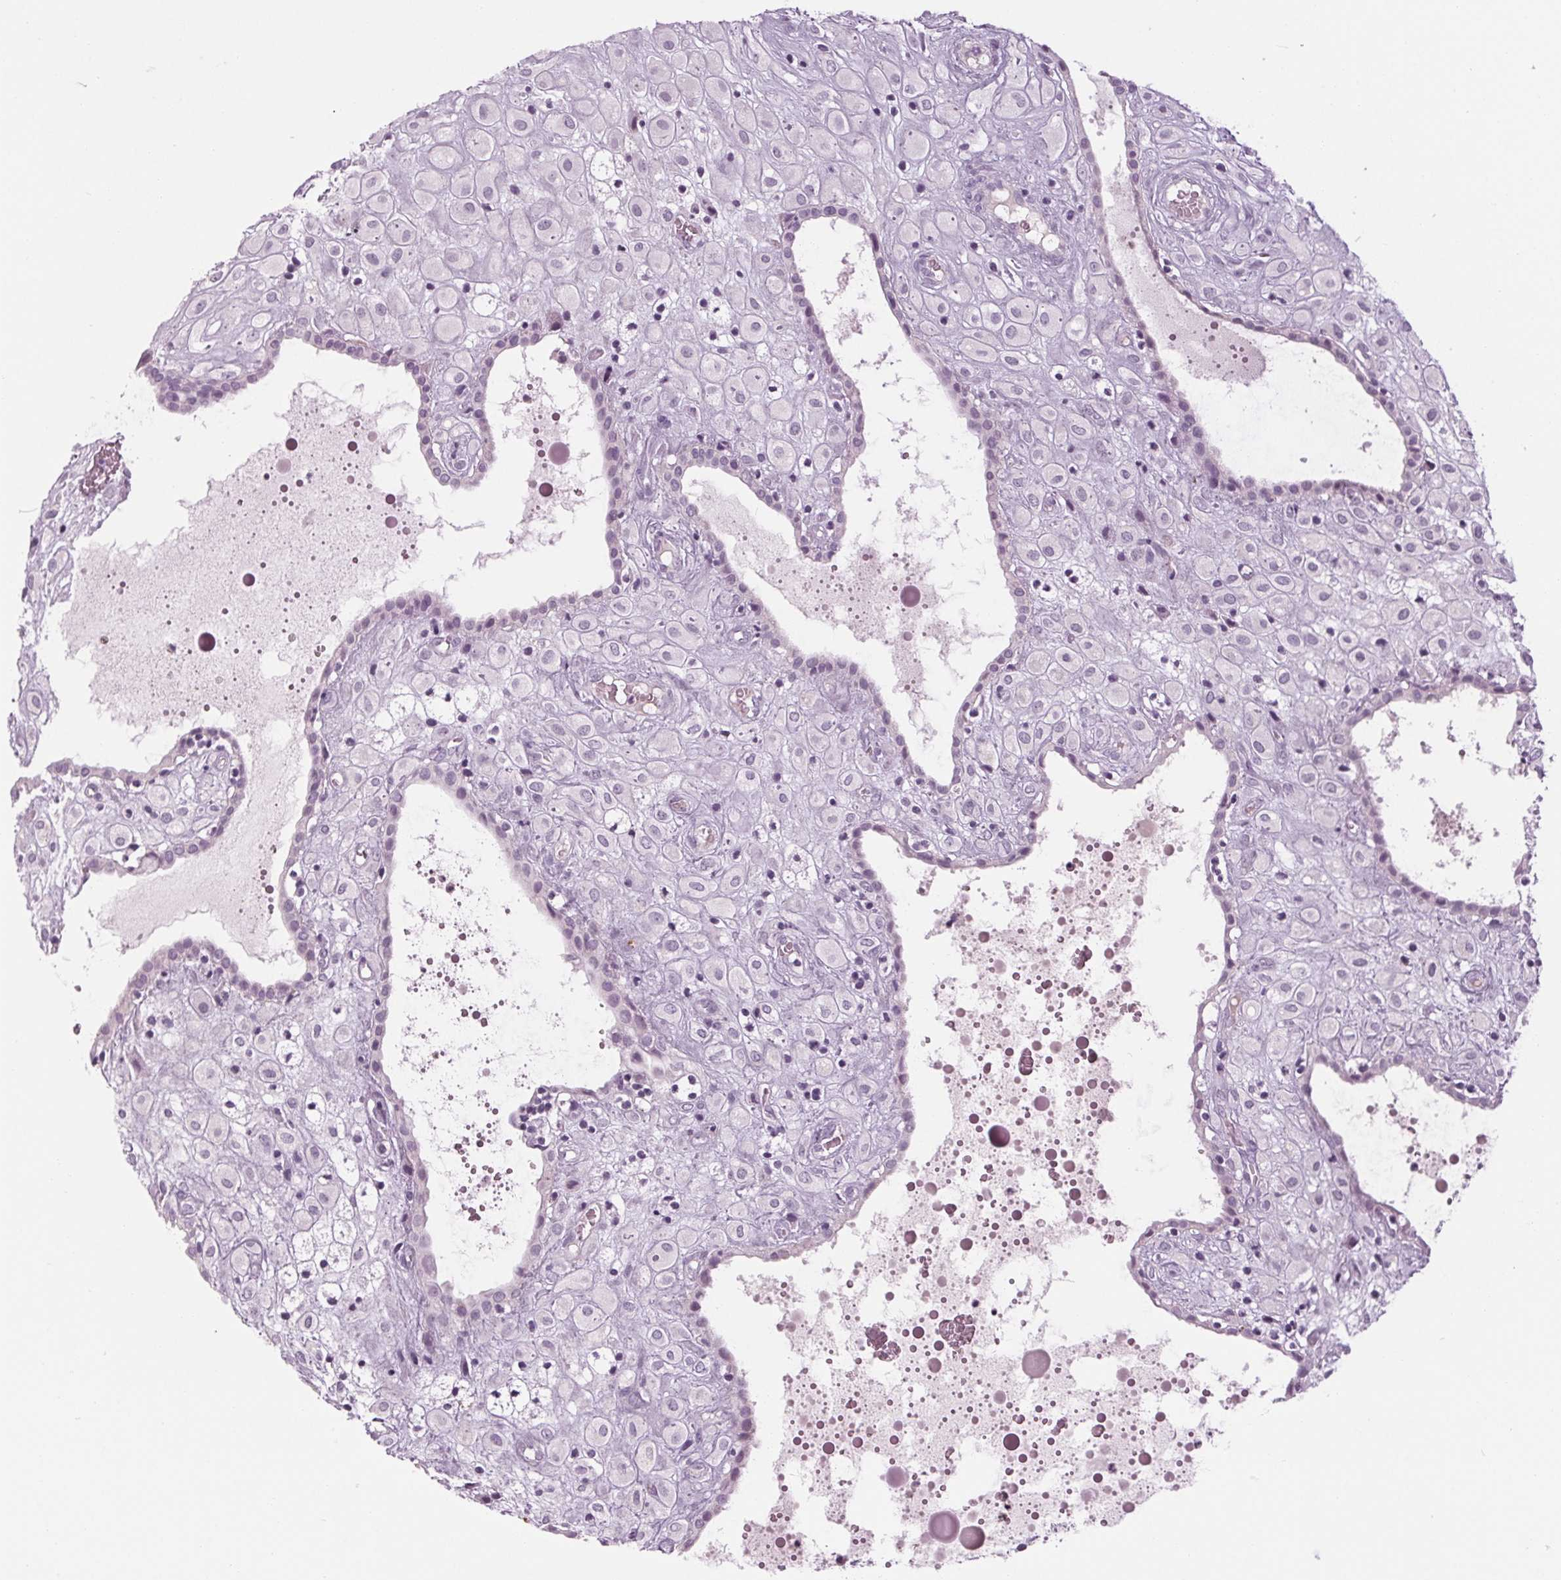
{"staining": {"intensity": "negative", "quantity": "none", "location": "none"}, "tissue": "placenta", "cell_type": "Decidual cells", "image_type": "normal", "snomed": [{"axis": "morphology", "description": "Normal tissue, NOS"}, {"axis": "topography", "description": "Placenta"}], "caption": "The immunohistochemistry photomicrograph has no significant expression in decidual cells of placenta. (Immunohistochemistry (ihc), brightfield microscopy, high magnification).", "gene": "CYP3A43", "patient": {"sex": "female", "age": 24}}